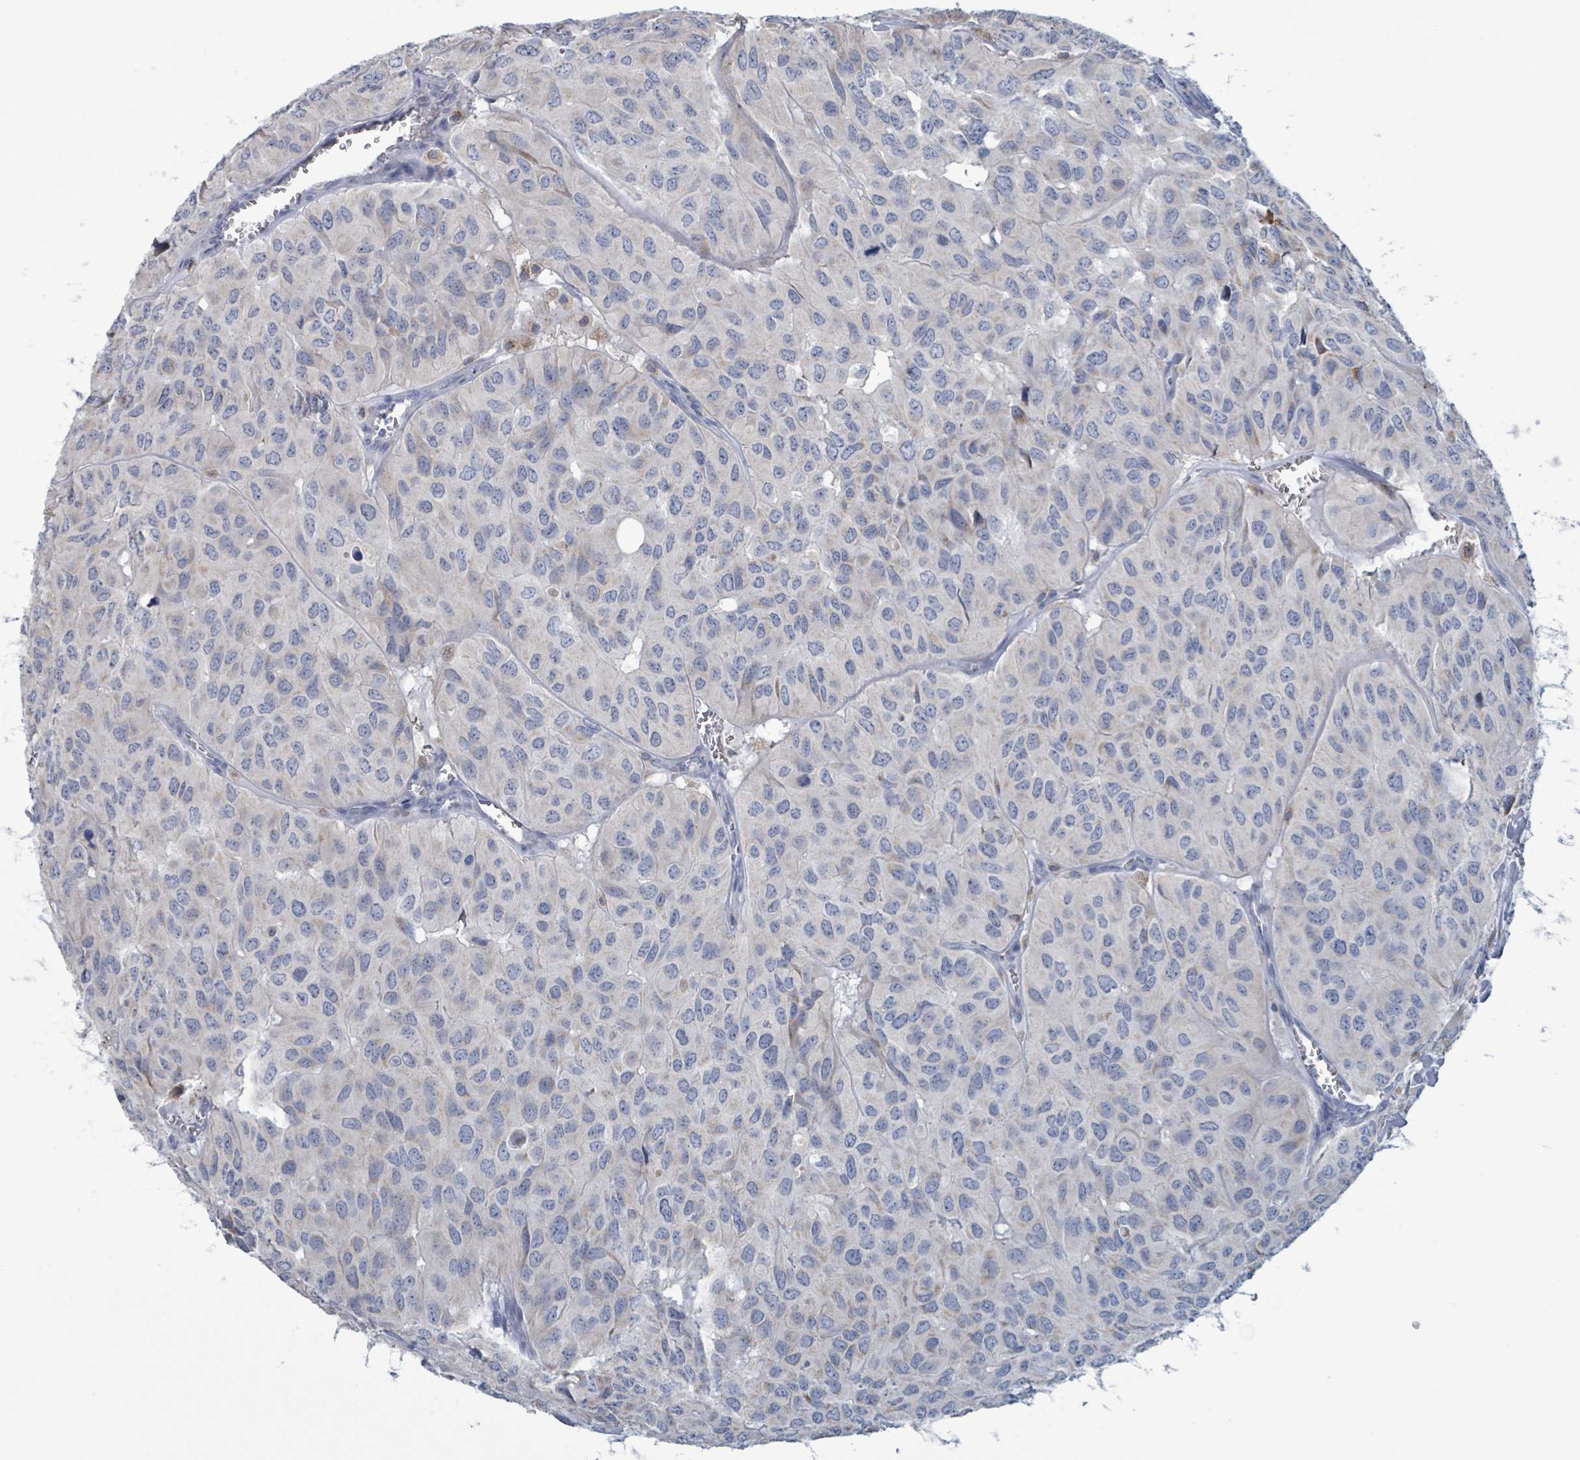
{"staining": {"intensity": "negative", "quantity": "none", "location": "none"}, "tissue": "head and neck cancer", "cell_type": "Tumor cells", "image_type": "cancer", "snomed": [{"axis": "morphology", "description": "Adenocarcinoma, NOS"}, {"axis": "topography", "description": "Salivary gland, NOS"}, {"axis": "topography", "description": "Head-Neck"}], "caption": "A high-resolution photomicrograph shows immunohistochemistry (IHC) staining of head and neck cancer, which demonstrates no significant positivity in tumor cells. (DAB IHC with hematoxylin counter stain).", "gene": "AKR1C4", "patient": {"sex": "female", "age": 76}}